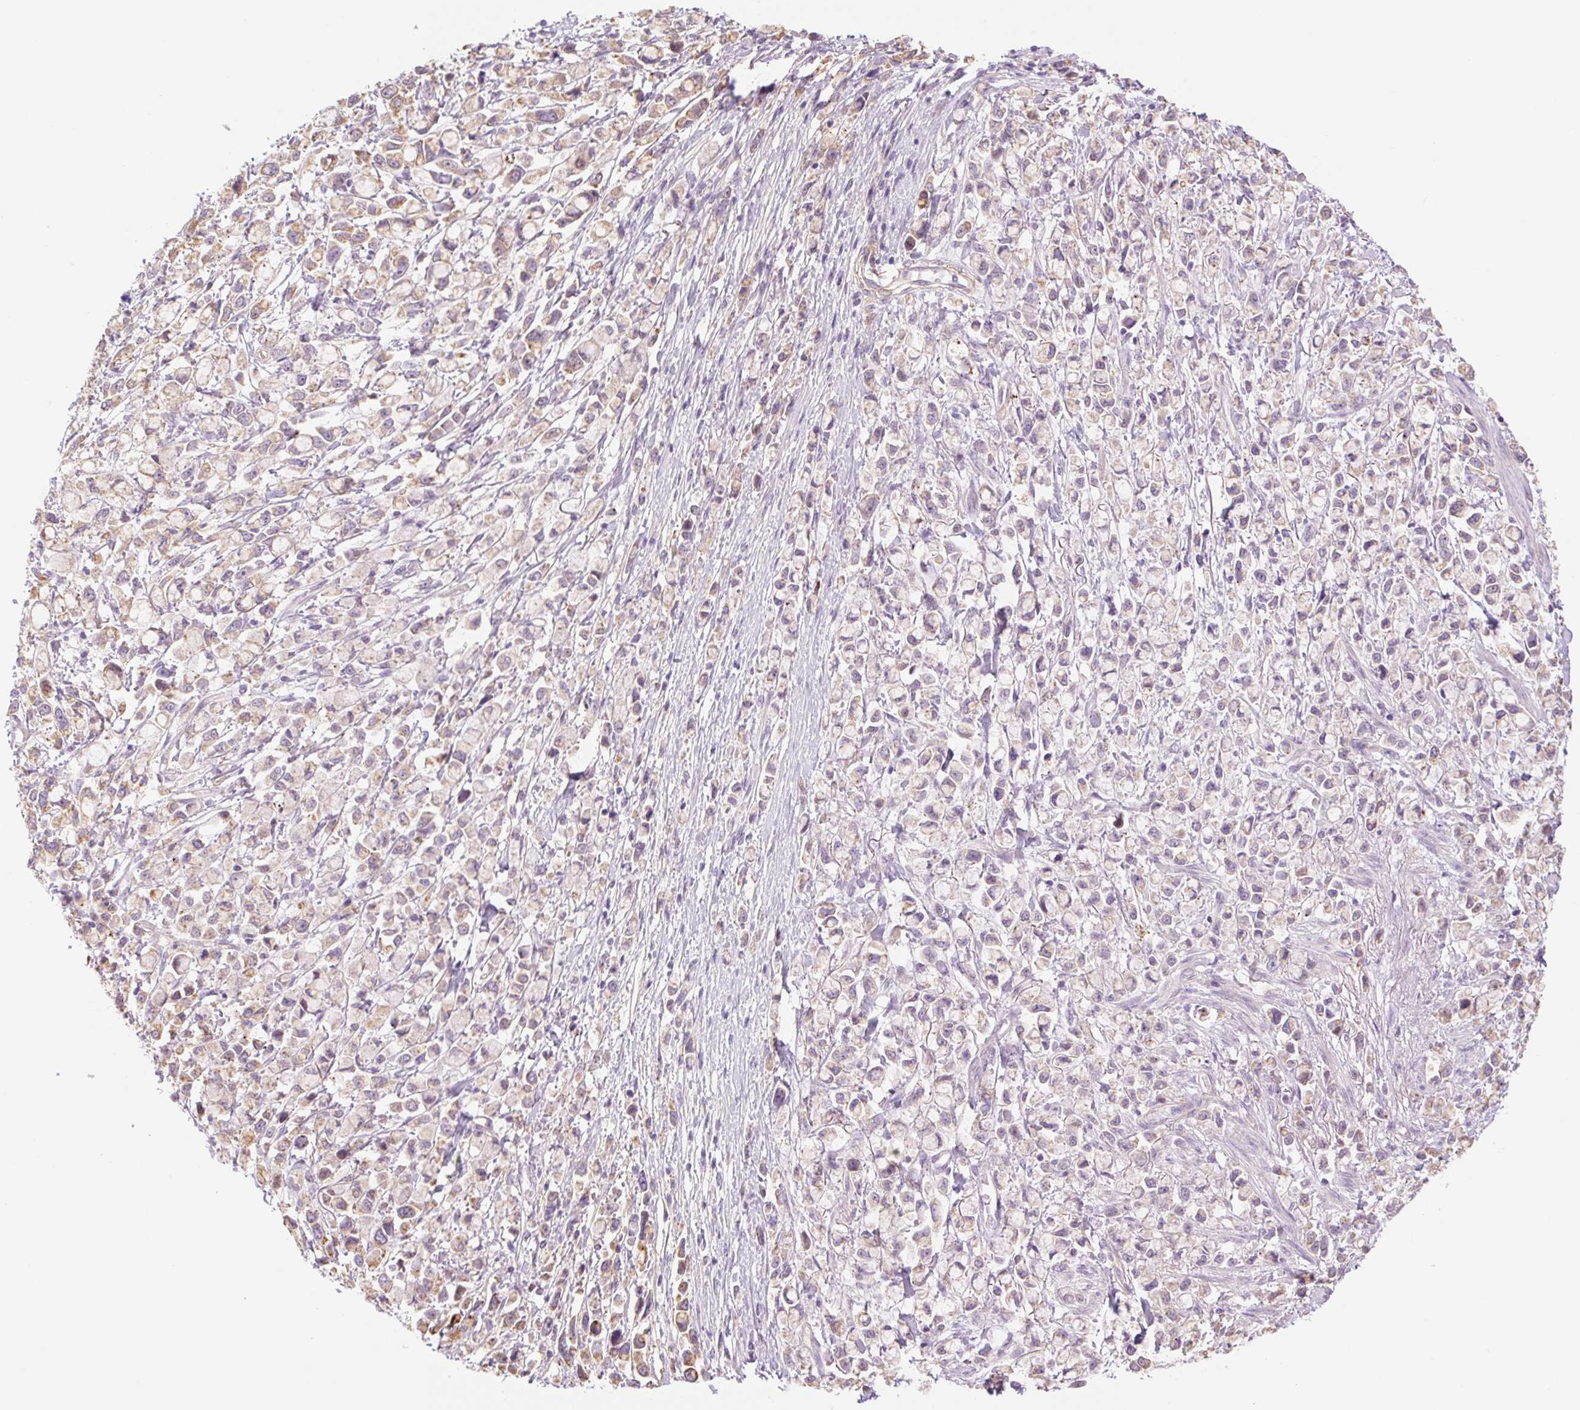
{"staining": {"intensity": "weak", "quantity": "25%-75%", "location": "cytoplasmic/membranous"}, "tissue": "stomach cancer", "cell_type": "Tumor cells", "image_type": "cancer", "snomed": [{"axis": "morphology", "description": "Adenocarcinoma, NOS"}, {"axis": "topography", "description": "Stomach"}], "caption": "IHC of stomach adenocarcinoma shows low levels of weak cytoplasmic/membranous positivity in about 25%-75% of tumor cells. The staining is performed using DAB brown chromogen to label protein expression. The nuclei are counter-stained blue using hematoxylin.", "gene": "NLRP5", "patient": {"sex": "female", "age": 81}}